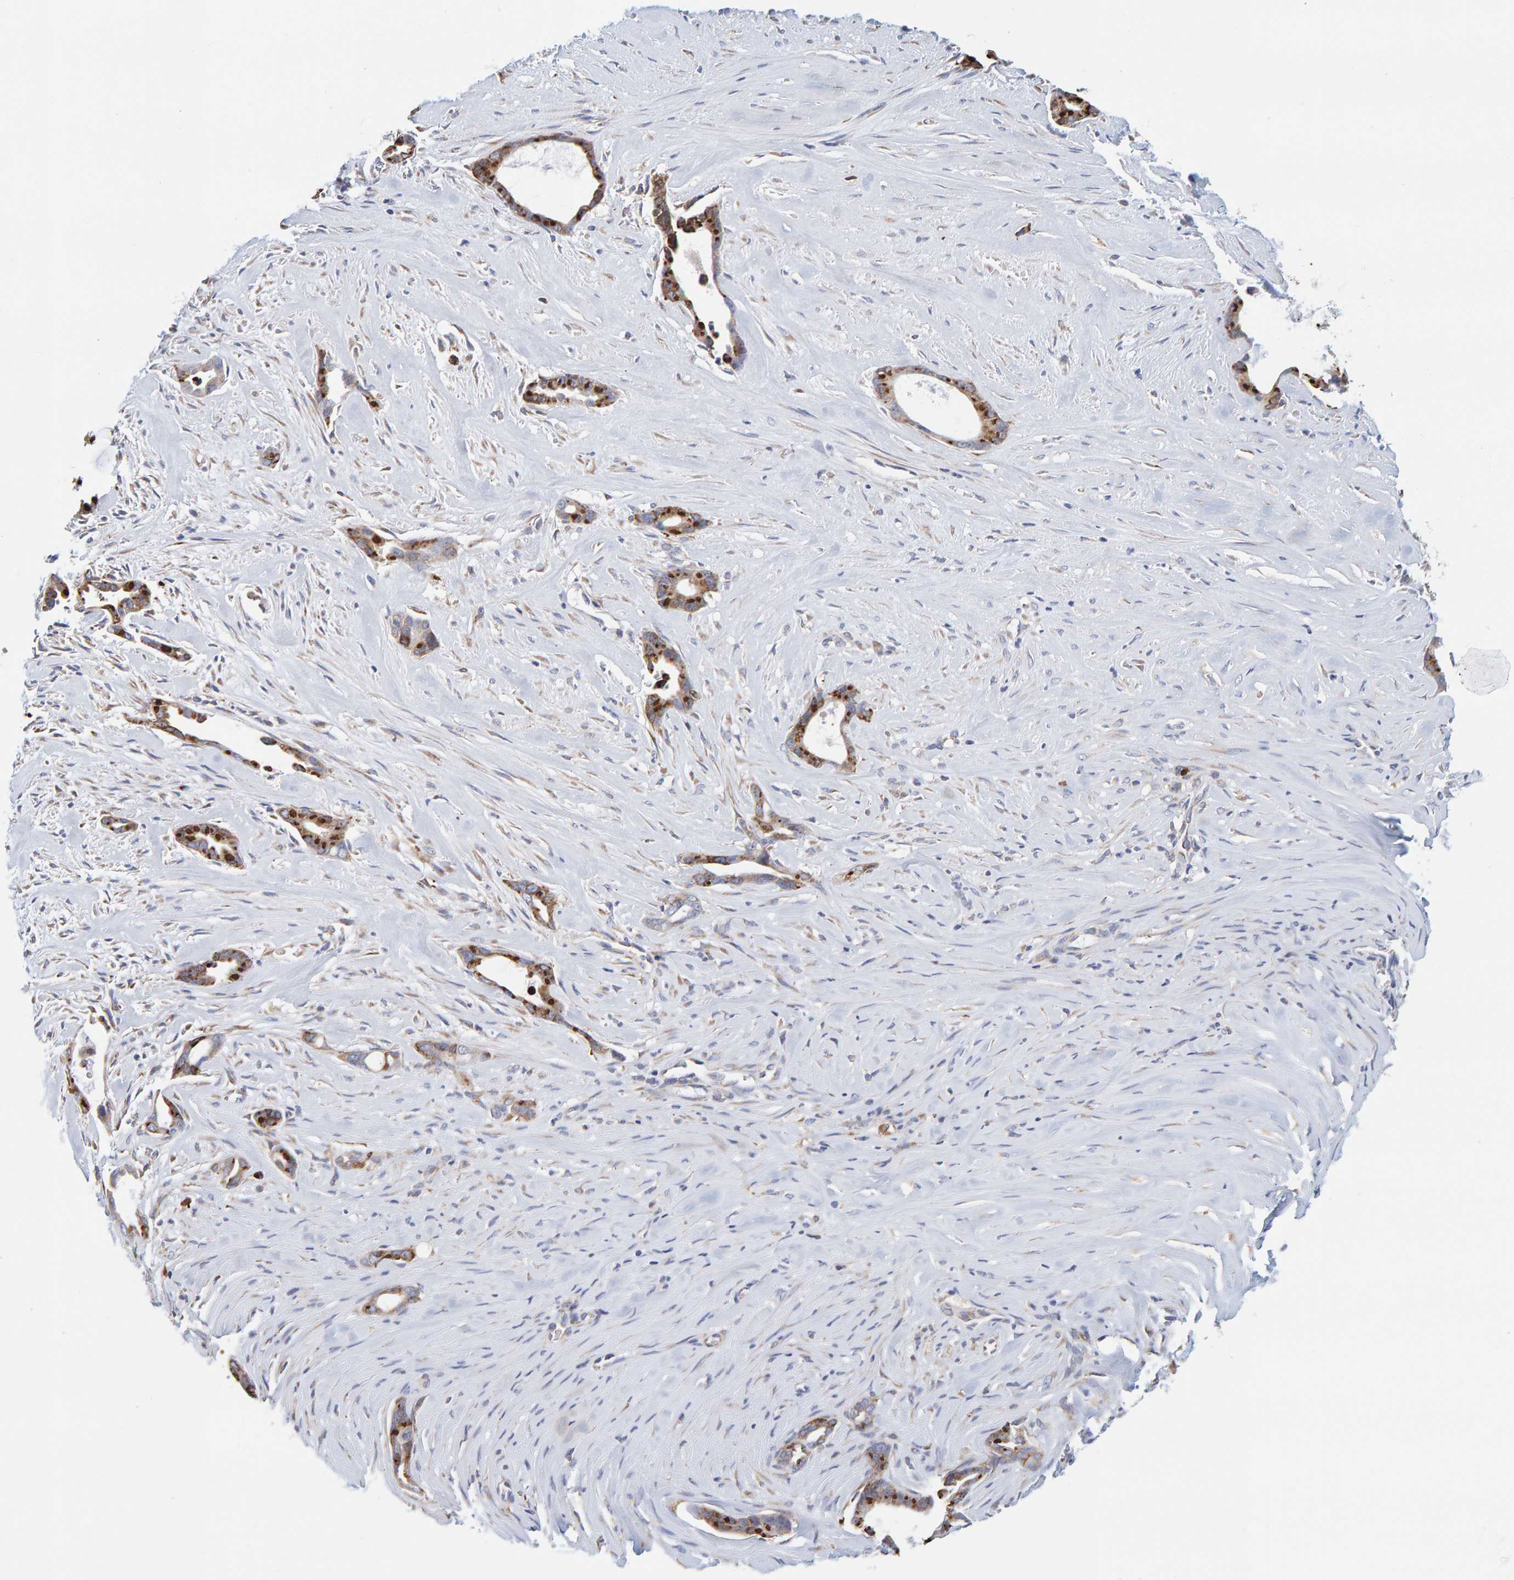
{"staining": {"intensity": "moderate", "quantity": ">75%", "location": "cytoplasmic/membranous"}, "tissue": "liver cancer", "cell_type": "Tumor cells", "image_type": "cancer", "snomed": [{"axis": "morphology", "description": "Cholangiocarcinoma"}, {"axis": "topography", "description": "Liver"}], "caption": "Immunohistochemical staining of human liver cancer exhibits medium levels of moderate cytoplasmic/membranous protein expression in about >75% of tumor cells. The protein is shown in brown color, while the nuclei are stained blue.", "gene": "SGPL1", "patient": {"sex": "female", "age": 55}}